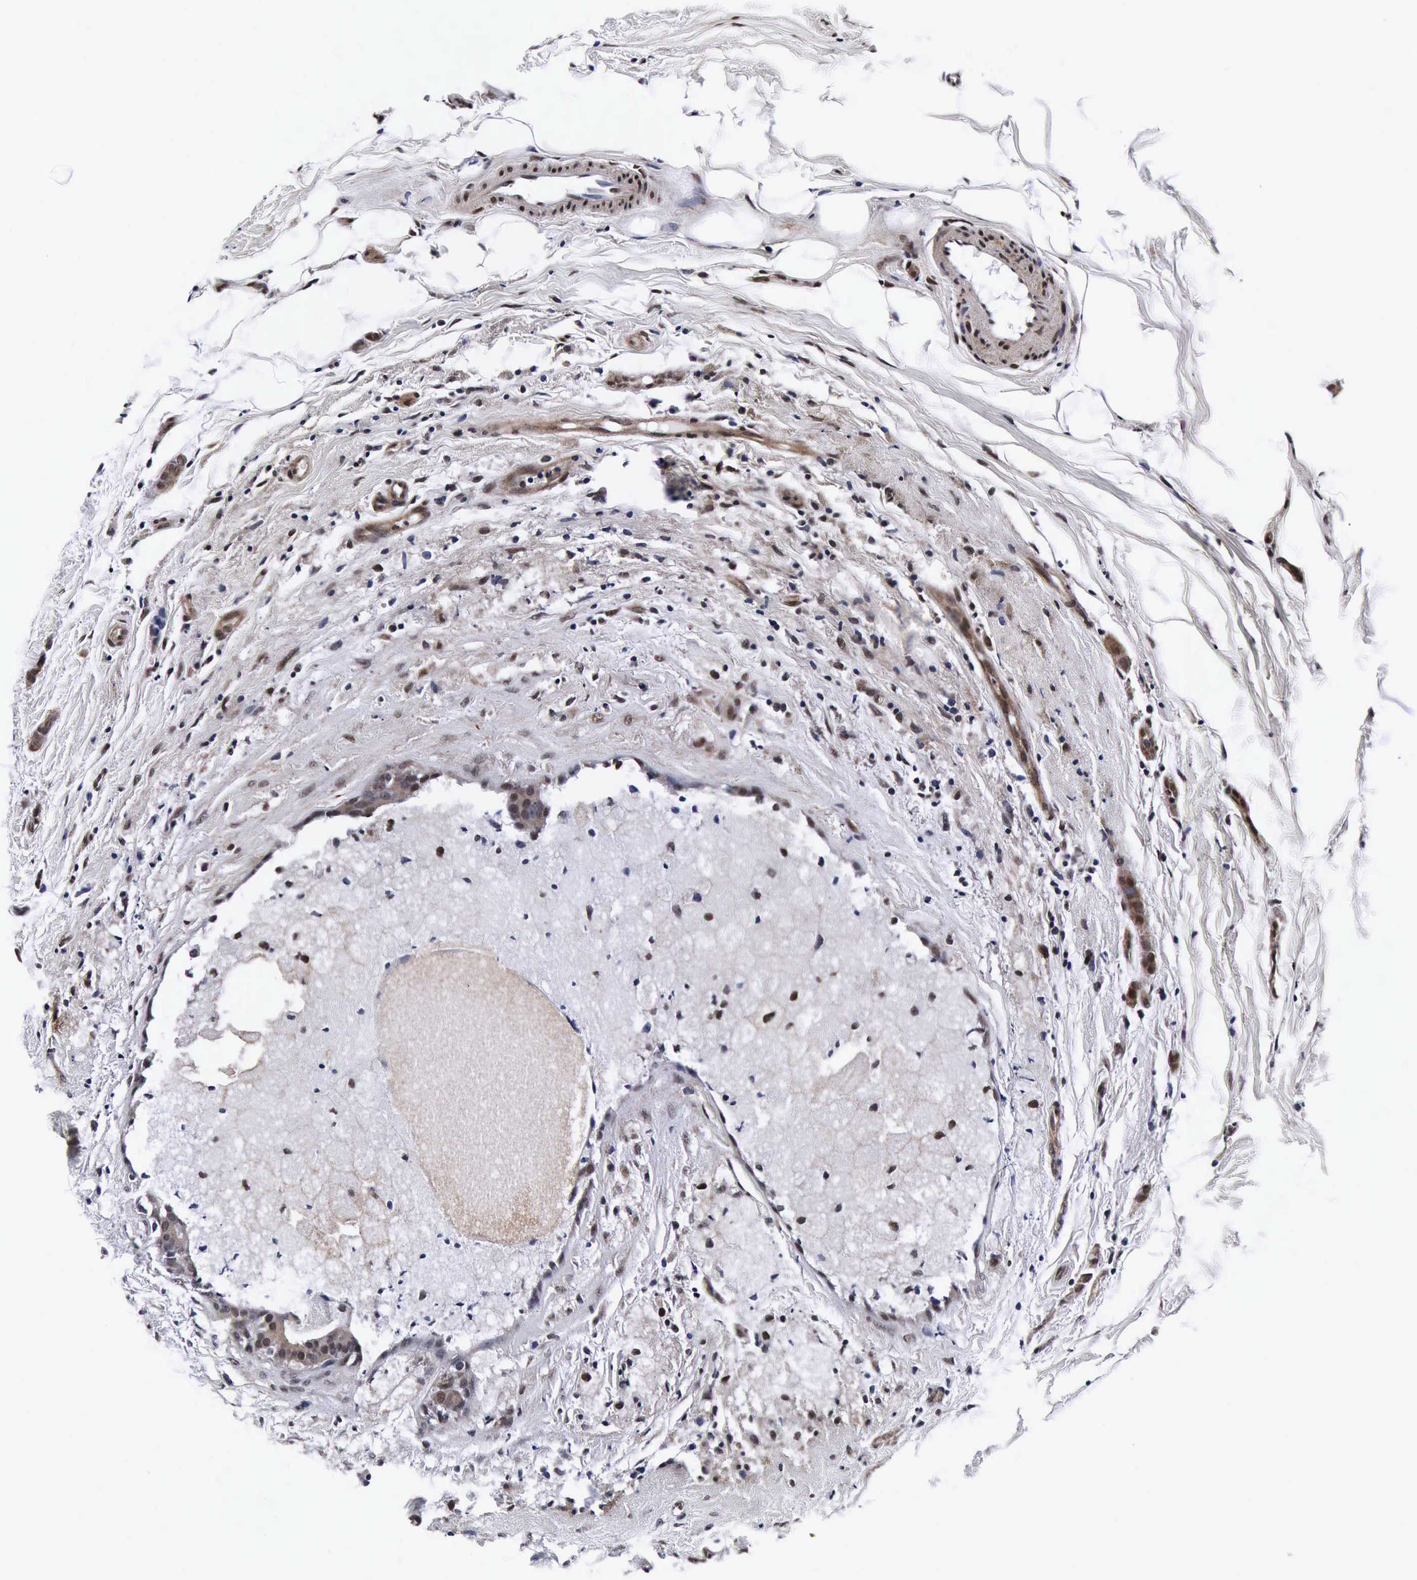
{"staining": {"intensity": "moderate", "quantity": ">75%", "location": "cytoplasmic/membranous,nuclear"}, "tissue": "breast cancer", "cell_type": "Tumor cells", "image_type": "cancer", "snomed": [{"axis": "morphology", "description": "Duct carcinoma"}, {"axis": "topography", "description": "Breast"}], "caption": "Intraductal carcinoma (breast) stained with a brown dye displays moderate cytoplasmic/membranous and nuclear positive expression in approximately >75% of tumor cells.", "gene": "UBC", "patient": {"sex": "female", "age": 54}}